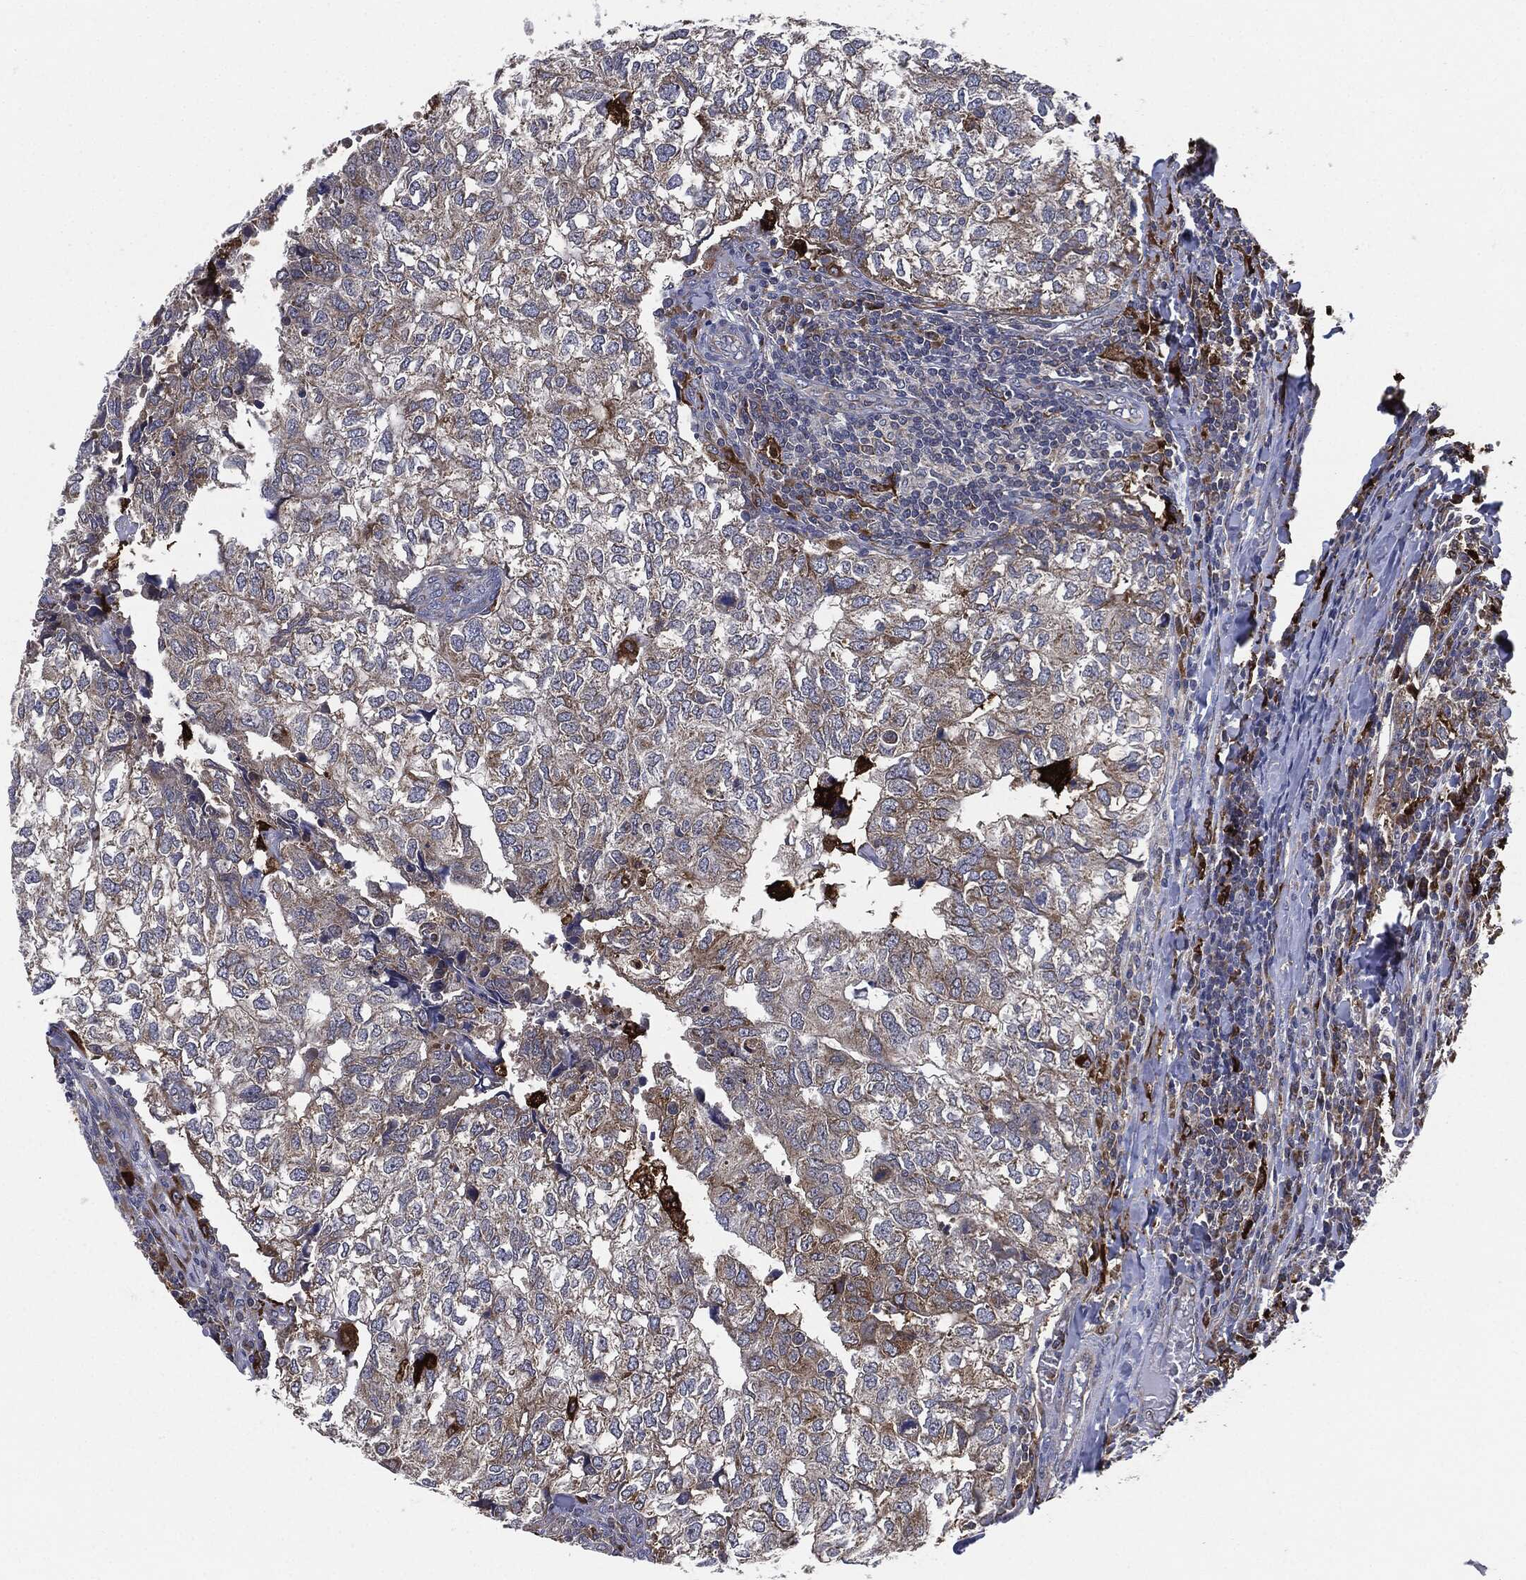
{"staining": {"intensity": "moderate", "quantity": "25%-75%", "location": "cytoplasmic/membranous"}, "tissue": "breast cancer", "cell_type": "Tumor cells", "image_type": "cancer", "snomed": [{"axis": "morphology", "description": "Duct carcinoma"}, {"axis": "topography", "description": "Breast"}], "caption": "Breast cancer (intraductal carcinoma) tissue demonstrates moderate cytoplasmic/membranous expression in approximately 25%-75% of tumor cells, visualized by immunohistochemistry. (brown staining indicates protein expression, while blue staining denotes nuclei).", "gene": "TMEM11", "patient": {"sex": "female", "age": 30}}